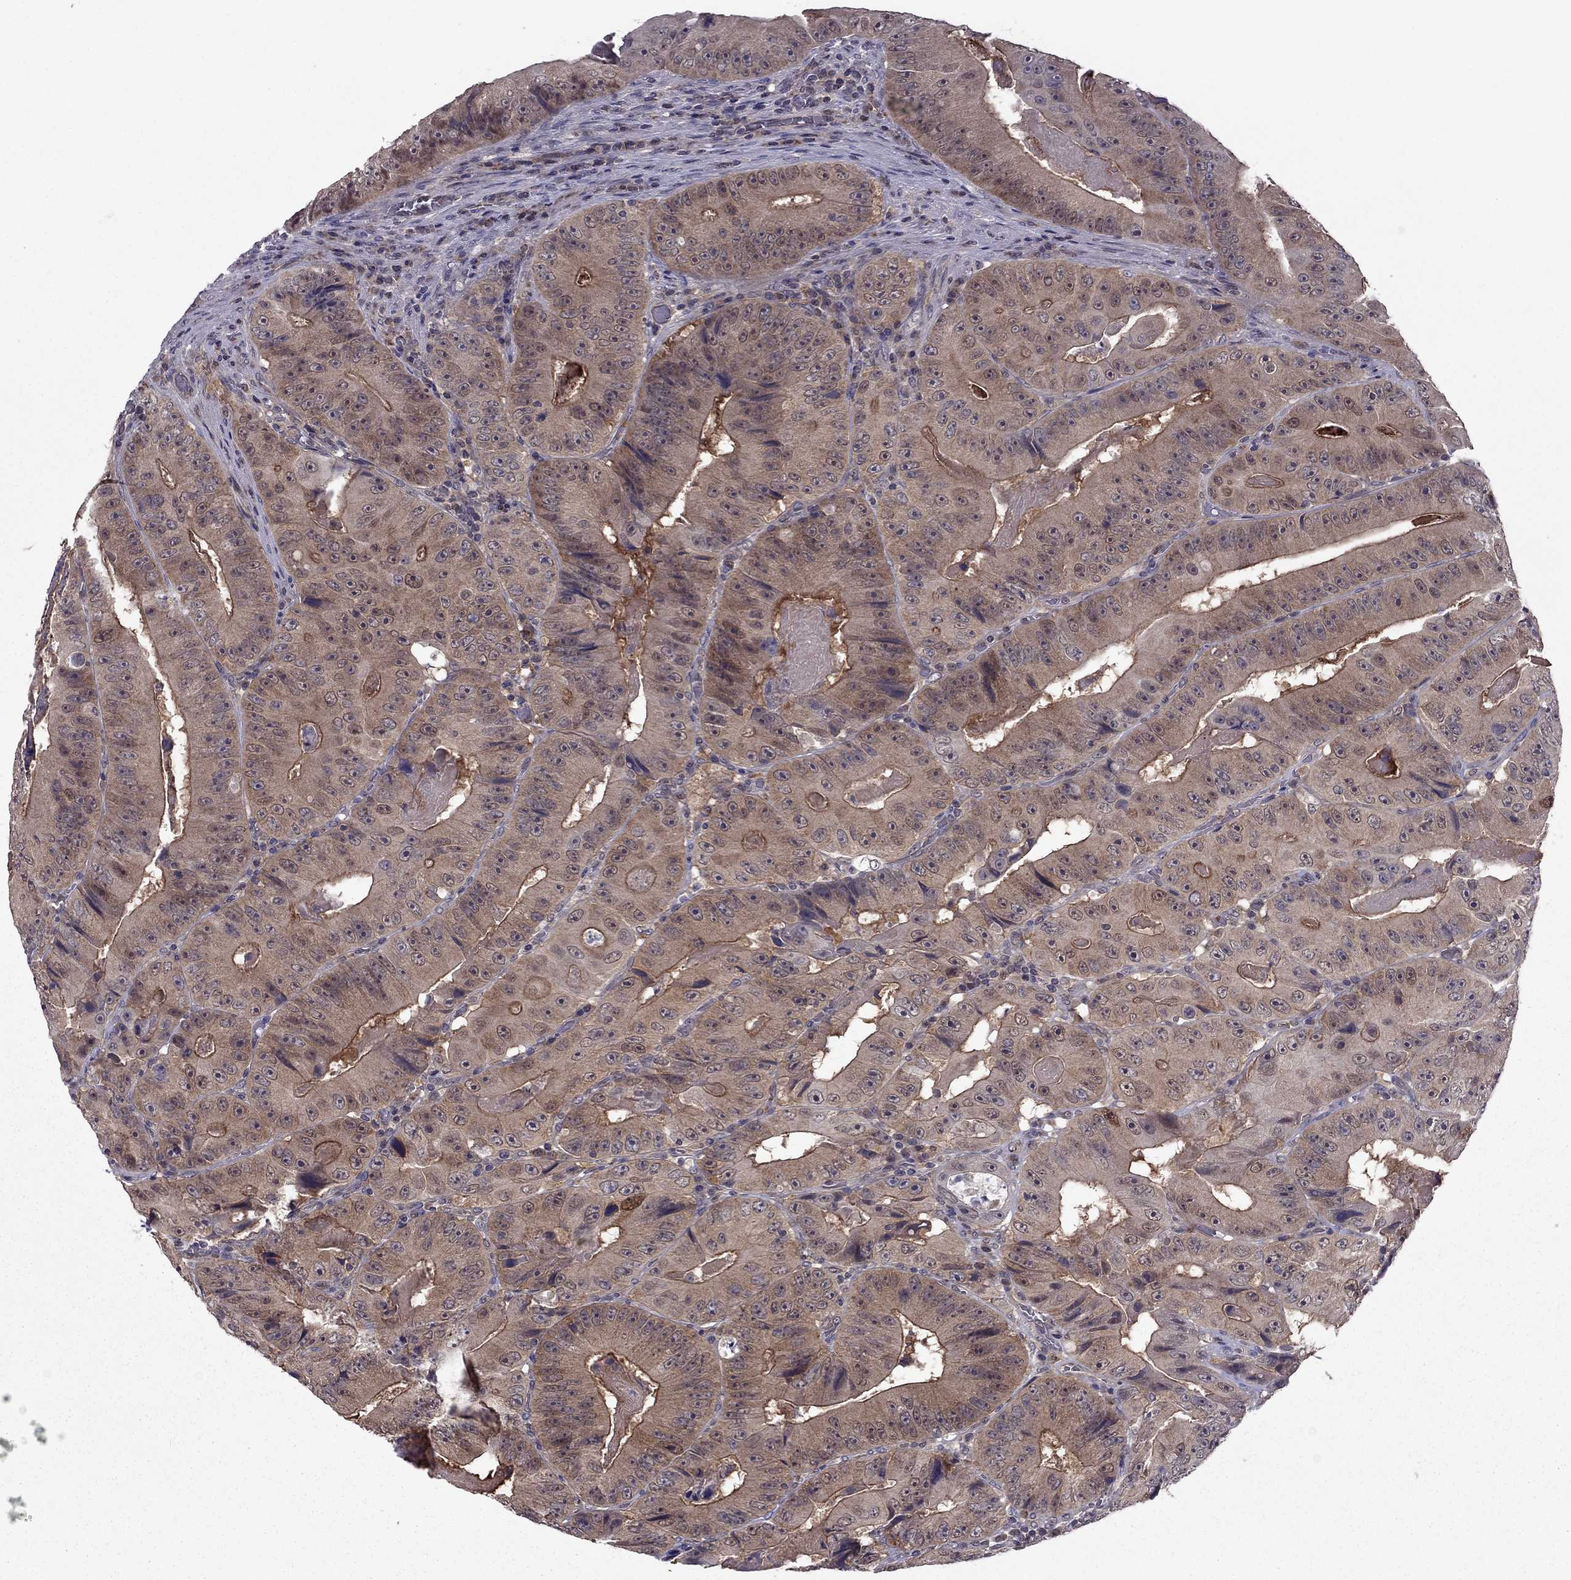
{"staining": {"intensity": "strong", "quantity": "<25%", "location": "cytoplasmic/membranous"}, "tissue": "colorectal cancer", "cell_type": "Tumor cells", "image_type": "cancer", "snomed": [{"axis": "morphology", "description": "Adenocarcinoma, NOS"}, {"axis": "topography", "description": "Colon"}], "caption": "Immunohistochemical staining of human colorectal cancer demonstrates strong cytoplasmic/membranous protein positivity in approximately <25% of tumor cells.", "gene": "CDK5", "patient": {"sex": "female", "age": 86}}